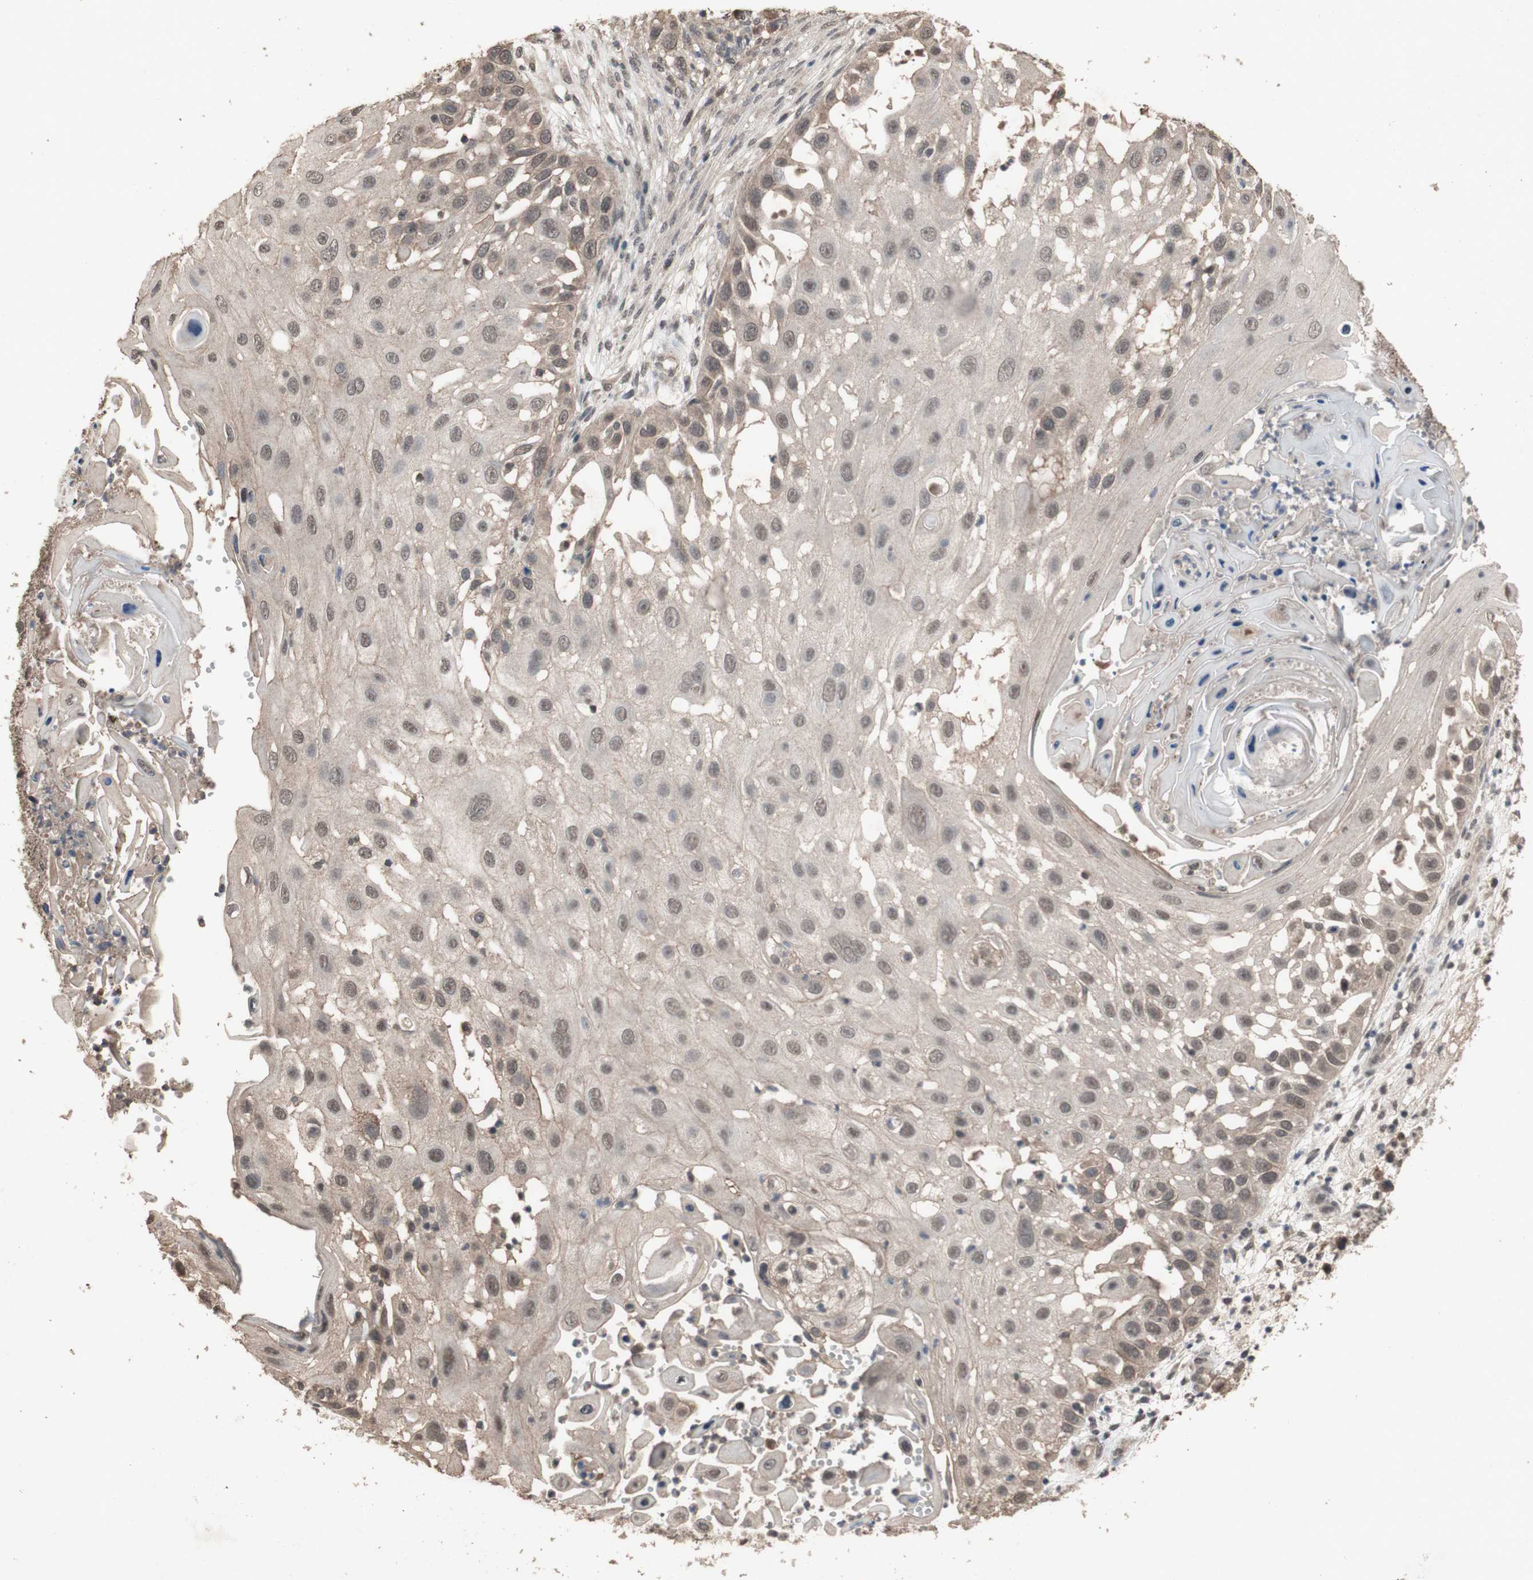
{"staining": {"intensity": "moderate", "quantity": ">75%", "location": "cytoplasmic/membranous,nuclear"}, "tissue": "skin cancer", "cell_type": "Tumor cells", "image_type": "cancer", "snomed": [{"axis": "morphology", "description": "Squamous cell carcinoma, NOS"}, {"axis": "topography", "description": "Skin"}], "caption": "About >75% of tumor cells in skin squamous cell carcinoma exhibit moderate cytoplasmic/membranous and nuclear protein expression as visualized by brown immunohistochemical staining.", "gene": "KANSL1", "patient": {"sex": "female", "age": 44}}